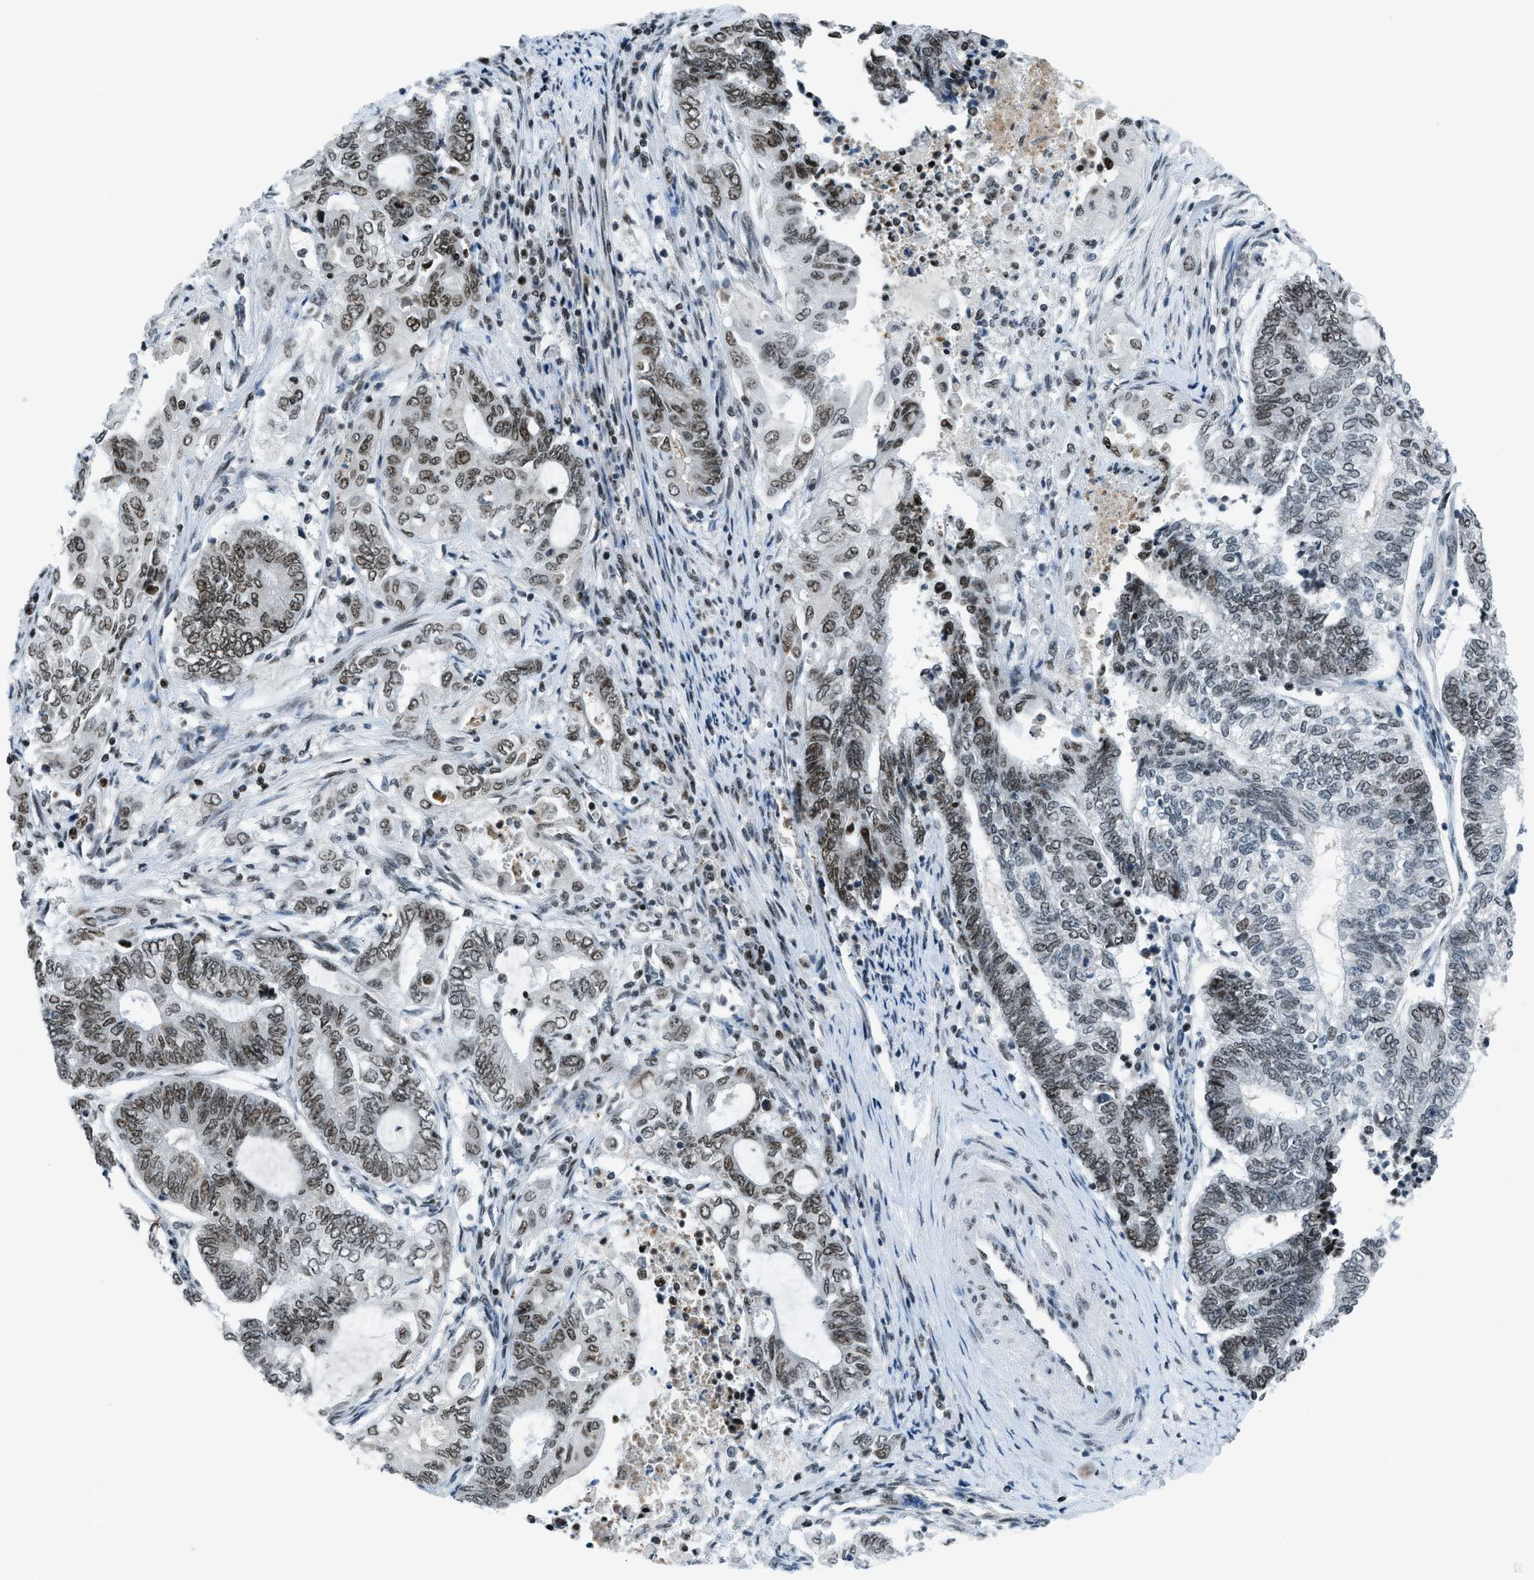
{"staining": {"intensity": "moderate", "quantity": "25%-75%", "location": "nuclear"}, "tissue": "endometrial cancer", "cell_type": "Tumor cells", "image_type": "cancer", "snomed": [{"axis": "morphology", "description": "Adenocarcinoma, NOS"}, {"axis": "topography", "description": "Uterus"}, {"axis": "topography", "description": "Endometrium"}], "caption": "Immunohistochemistry image of neoplastic tissue: adenocarcinoma (endometrial) stained using IHC shows medium levels of moderate protein expression localized specifically in the nuclear of tumor cells, appearing as a nuclear brown color.", "gene": "RAD51B", "patient": {"sex": "female", "age": 70}}